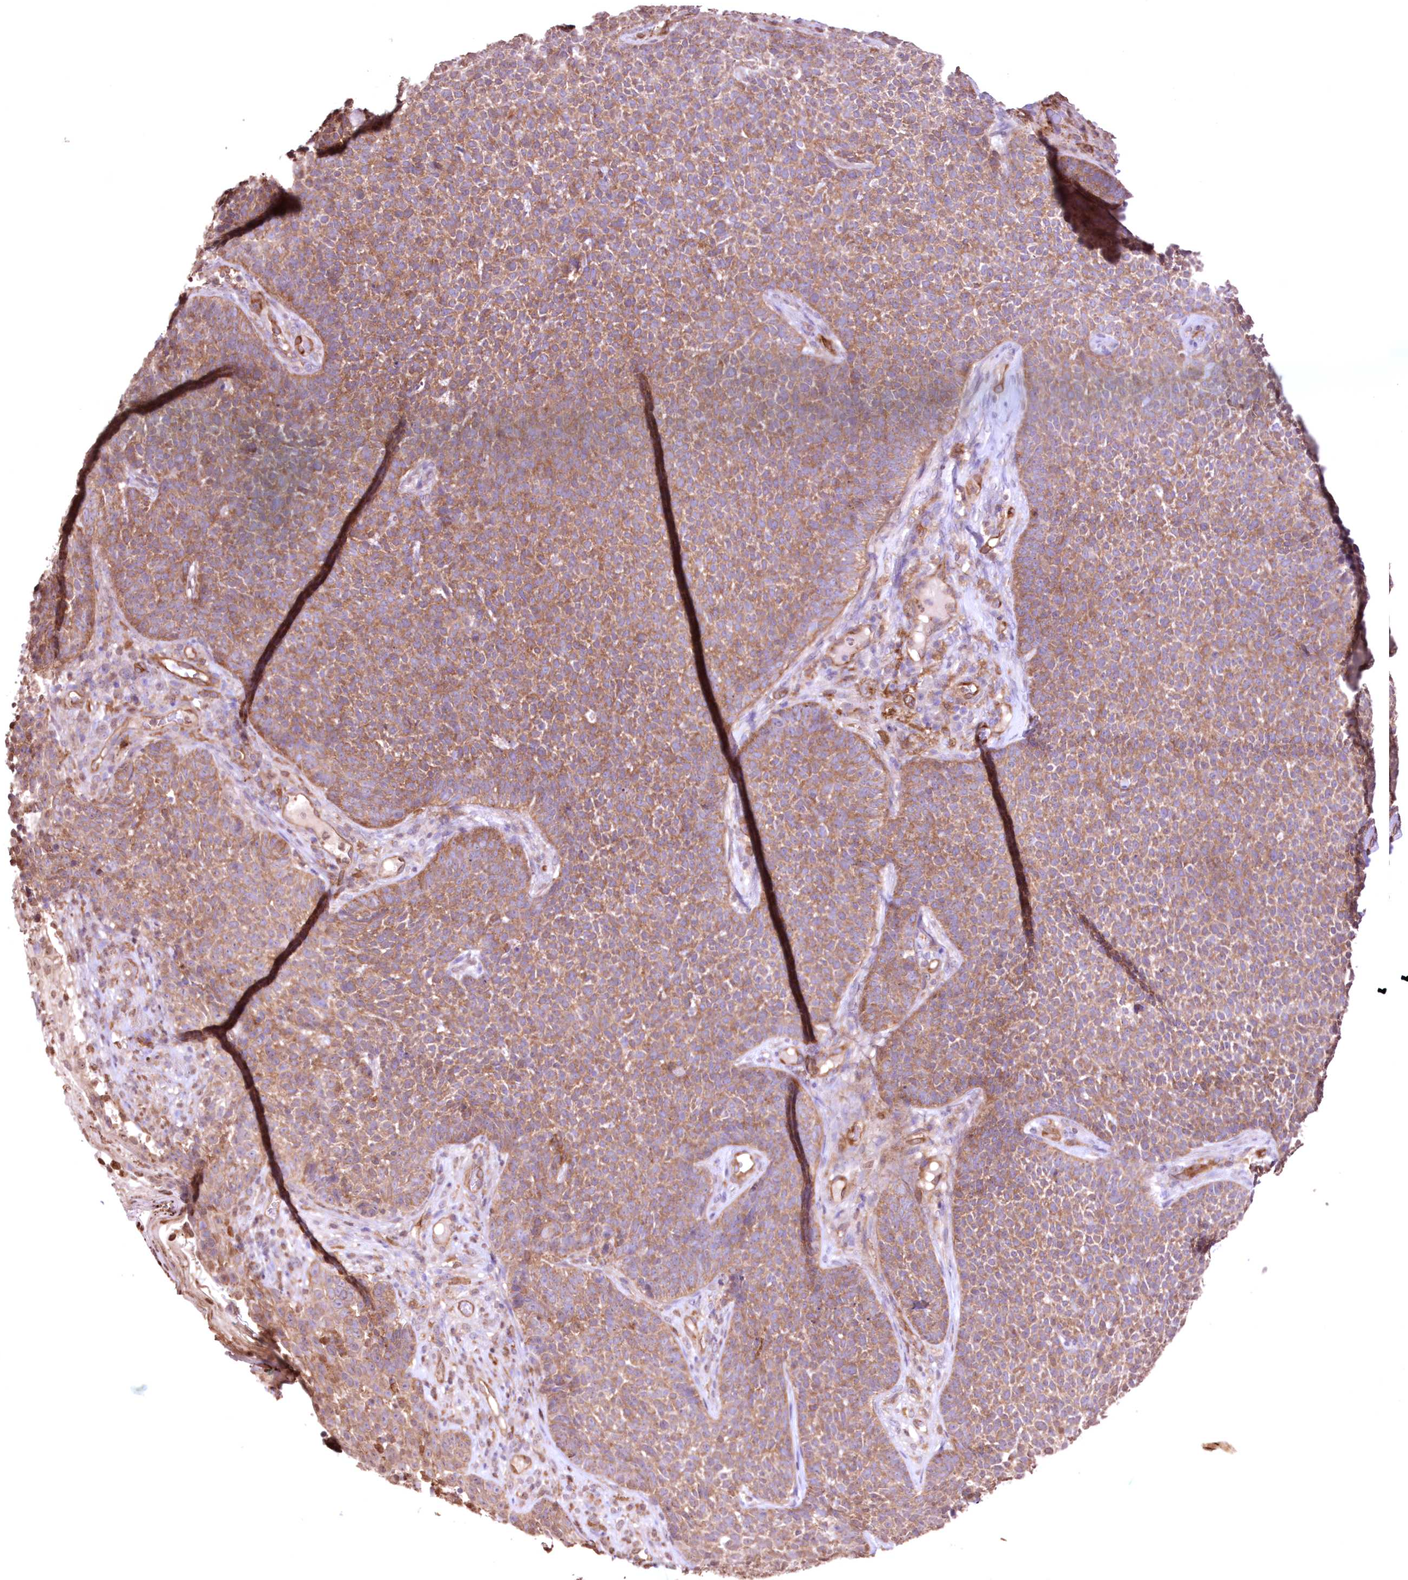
{"staining": {"intensity": "moderate", "quantity": ">75%", "location": "cytoplasmic/membranous"}, "tissue": "skin cancer", "cell_type": "Tumor cells", "image_type": "cancer", "snomed": [{"axis": "morphology", "description": "Basal cell carcinoma"}, {"axis": "topography", "description": "Skin"}], "caption": "A brown stain labels moderate cytoplasmic/membranous expression of a protein in human skin cancer (basal cell carcinoma) tumor cells.", "gene": "FCHO2", "patient": {"sex": "female", "age": 84}}